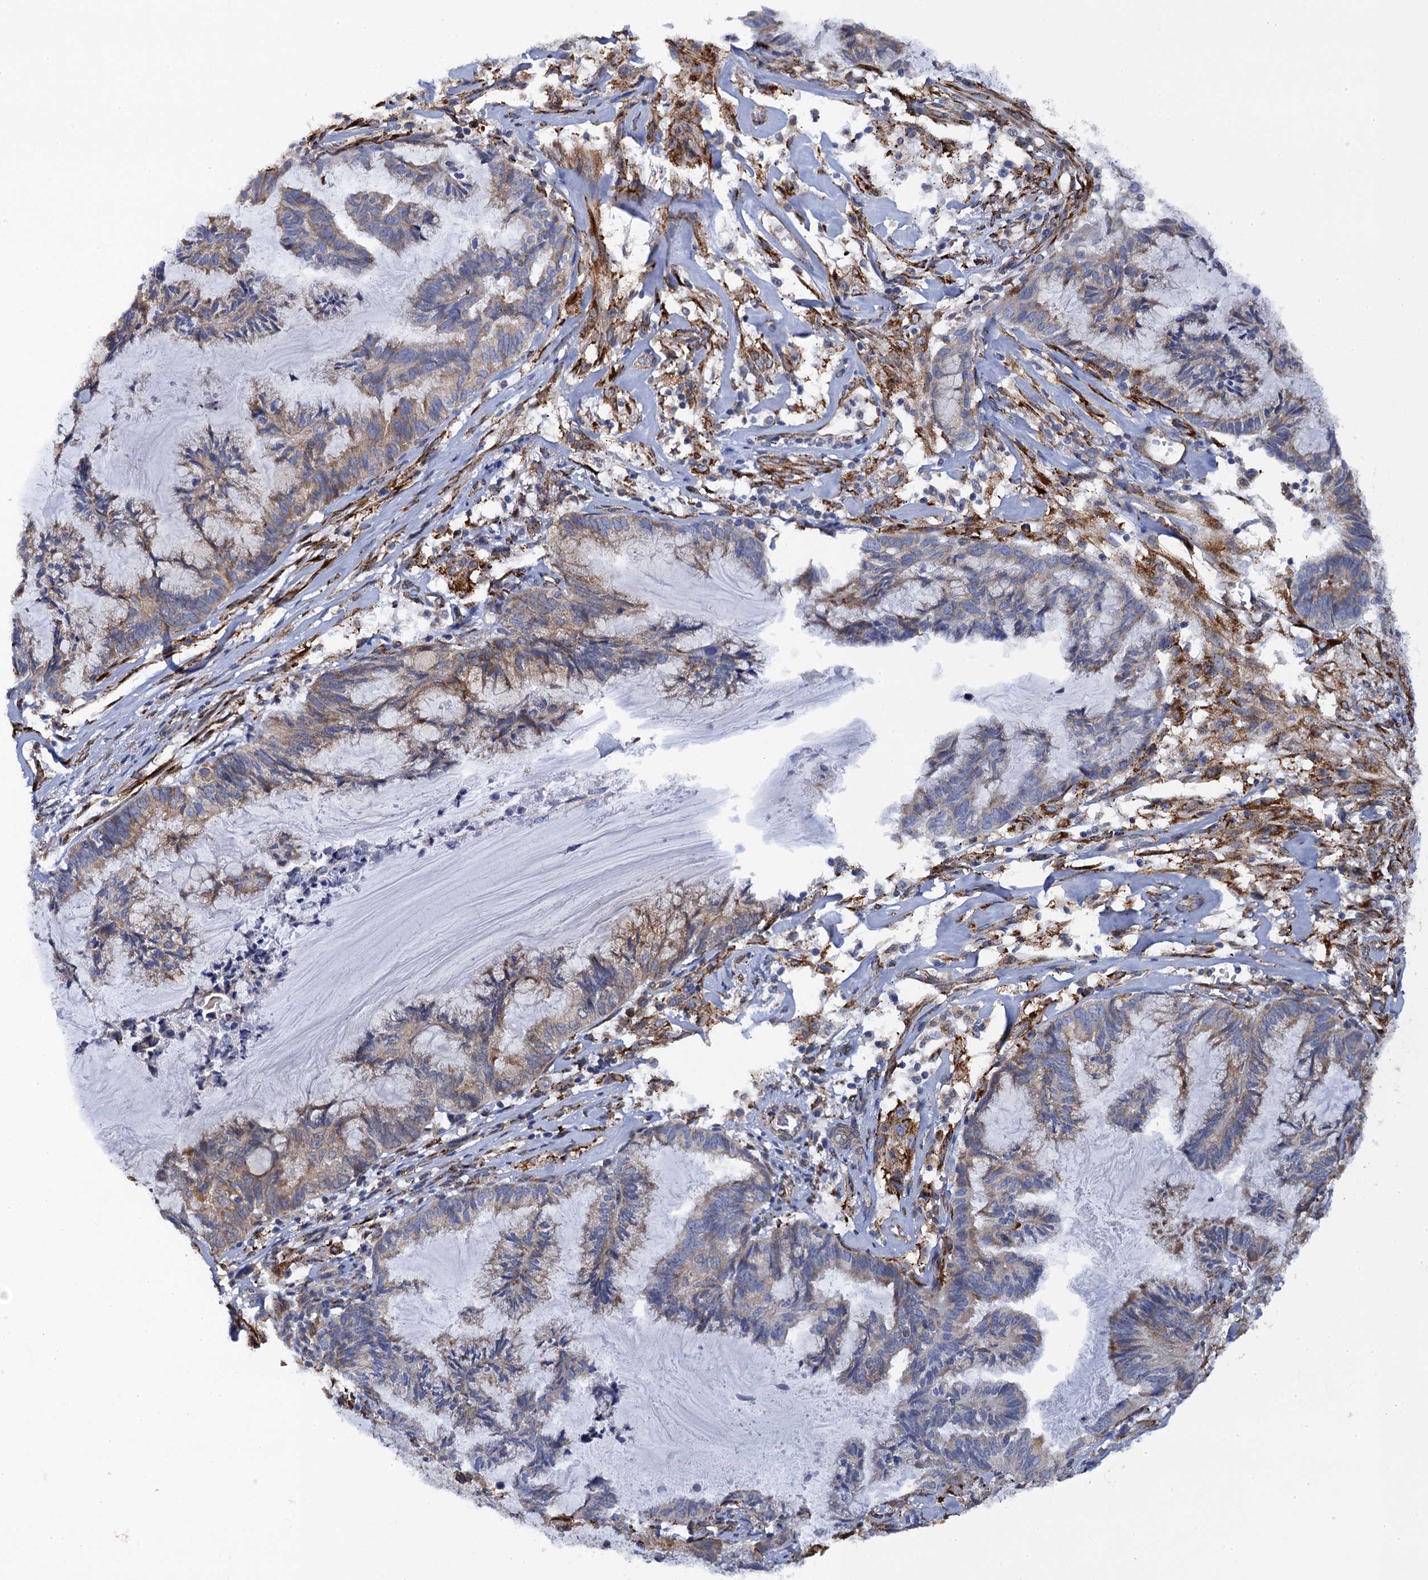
{"staining": {"intensity": "weak", "quantity": "25%-75%", "location": "cytoplasmic/membranous"}, "tissue": "endometrial cancer", "cell_type": "Tumor cells", "image_type": "cancer", "snomed": [{"axis": "morphology", "description": "Adenocarcinoma, NOS"}, {"axis": "topography", "description": "Endometrium"}], "caption": "Immunohistochemistry (IHC) micrograph of neoplastic tissue: human endometrial adenocarcinoma stained using IHC exhibits low levels of weak protein expression localized specifically in the cytoplasmic/membranous of tumor cells, appearing as a cytoplasmic/membranous brown color.", "gene": "POGLUT3", "patient": {"sex": "female", "age": 86}}